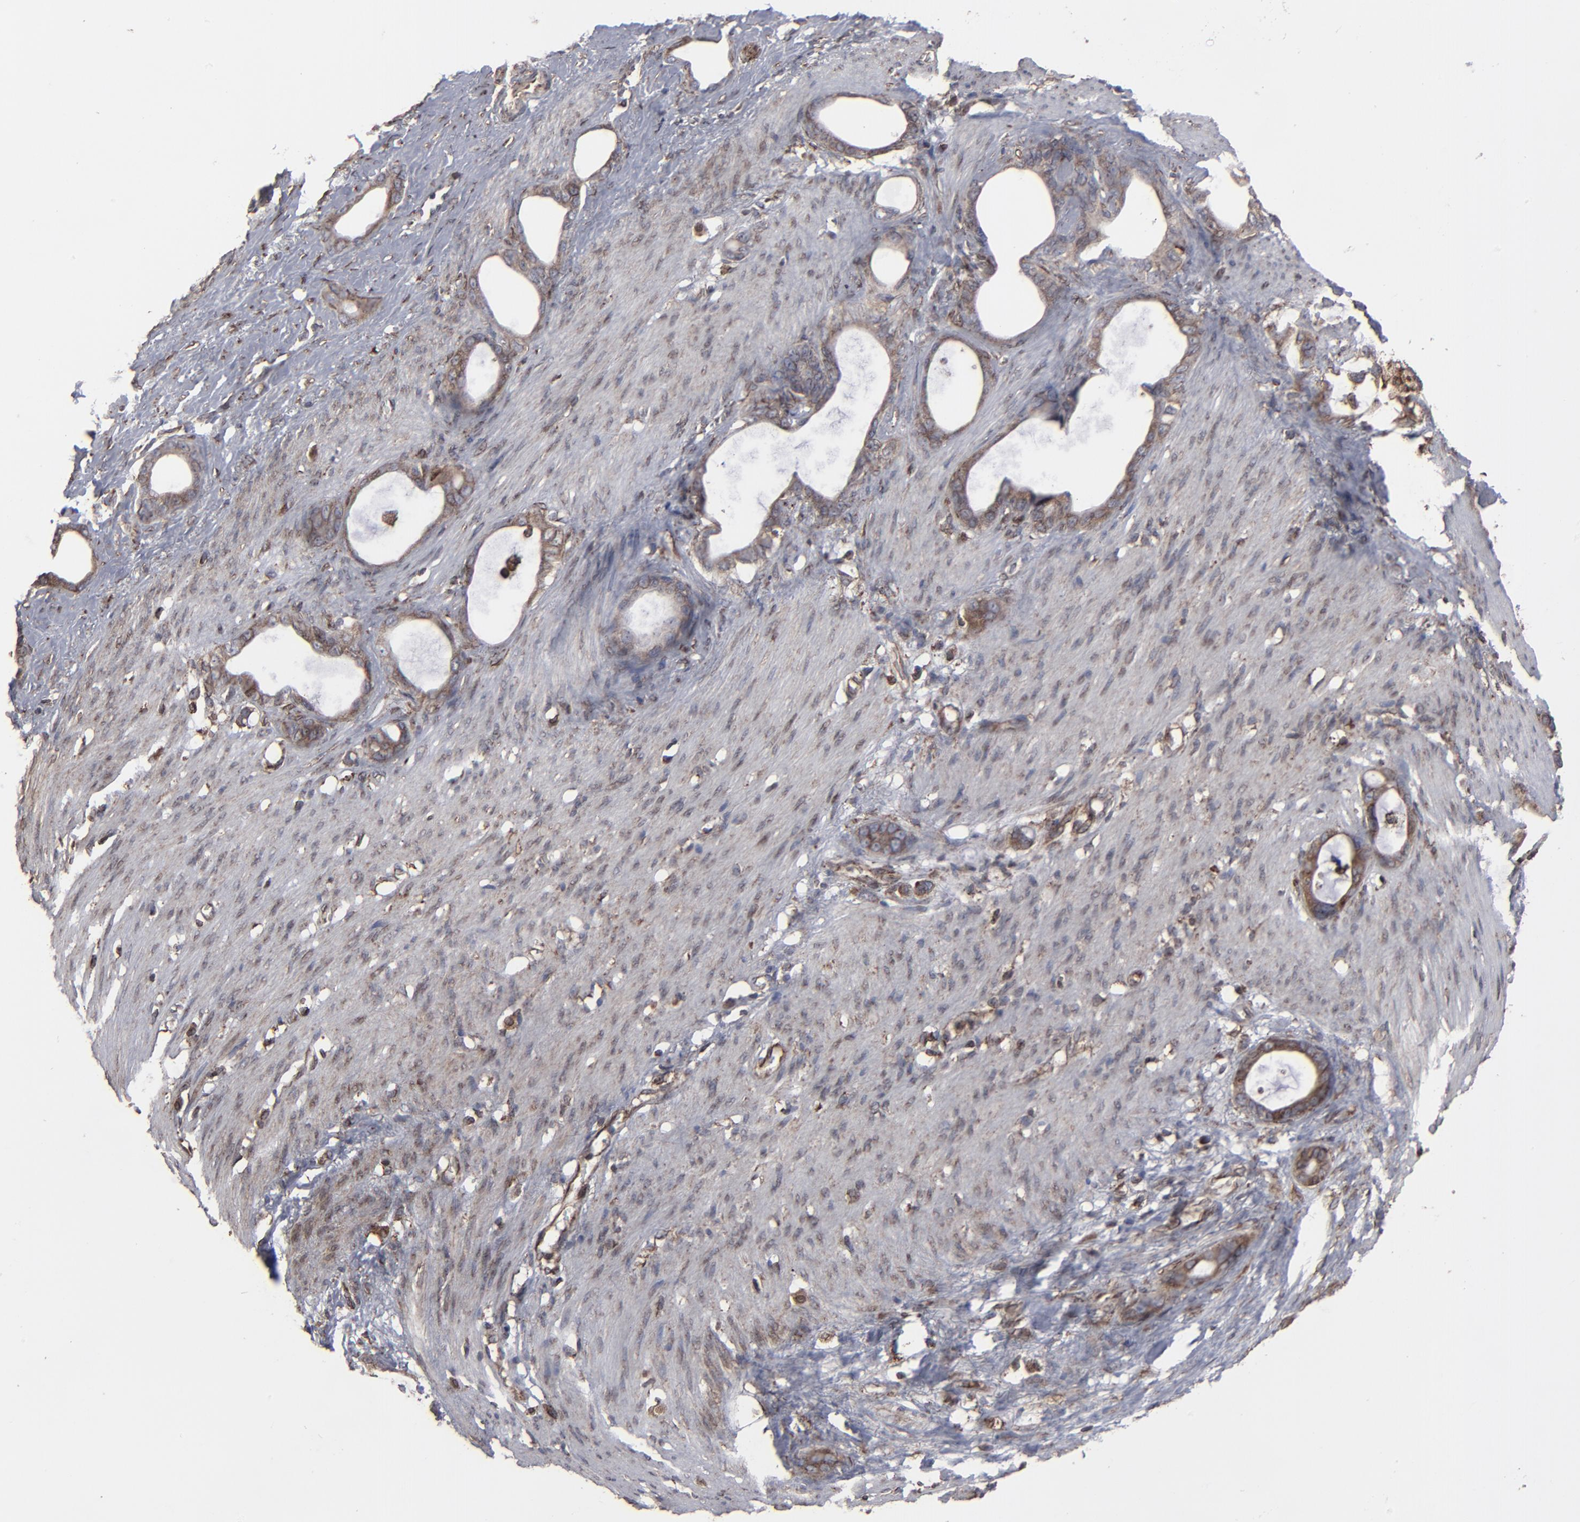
{"staining": {"intensity": "weak", "quantity": ">75%", "location": "cytoplasmic/membranous"}, "tissue": "stomach cancer", "cell_type": "Tumor cells", "image_type": "cancer", "snomed": [{"axis": "morphology", "description": "Adenocarcinoma, NOS"}, {"axis": "topography", "description": "Stomach"}], "caption": "Human stomach cancer (adenocarcinoma) stained with a protein marker demonstrates weak staining in tumor cells.", "gene": "CNIH1", "patient": {"sex": "female", "age": 75}}